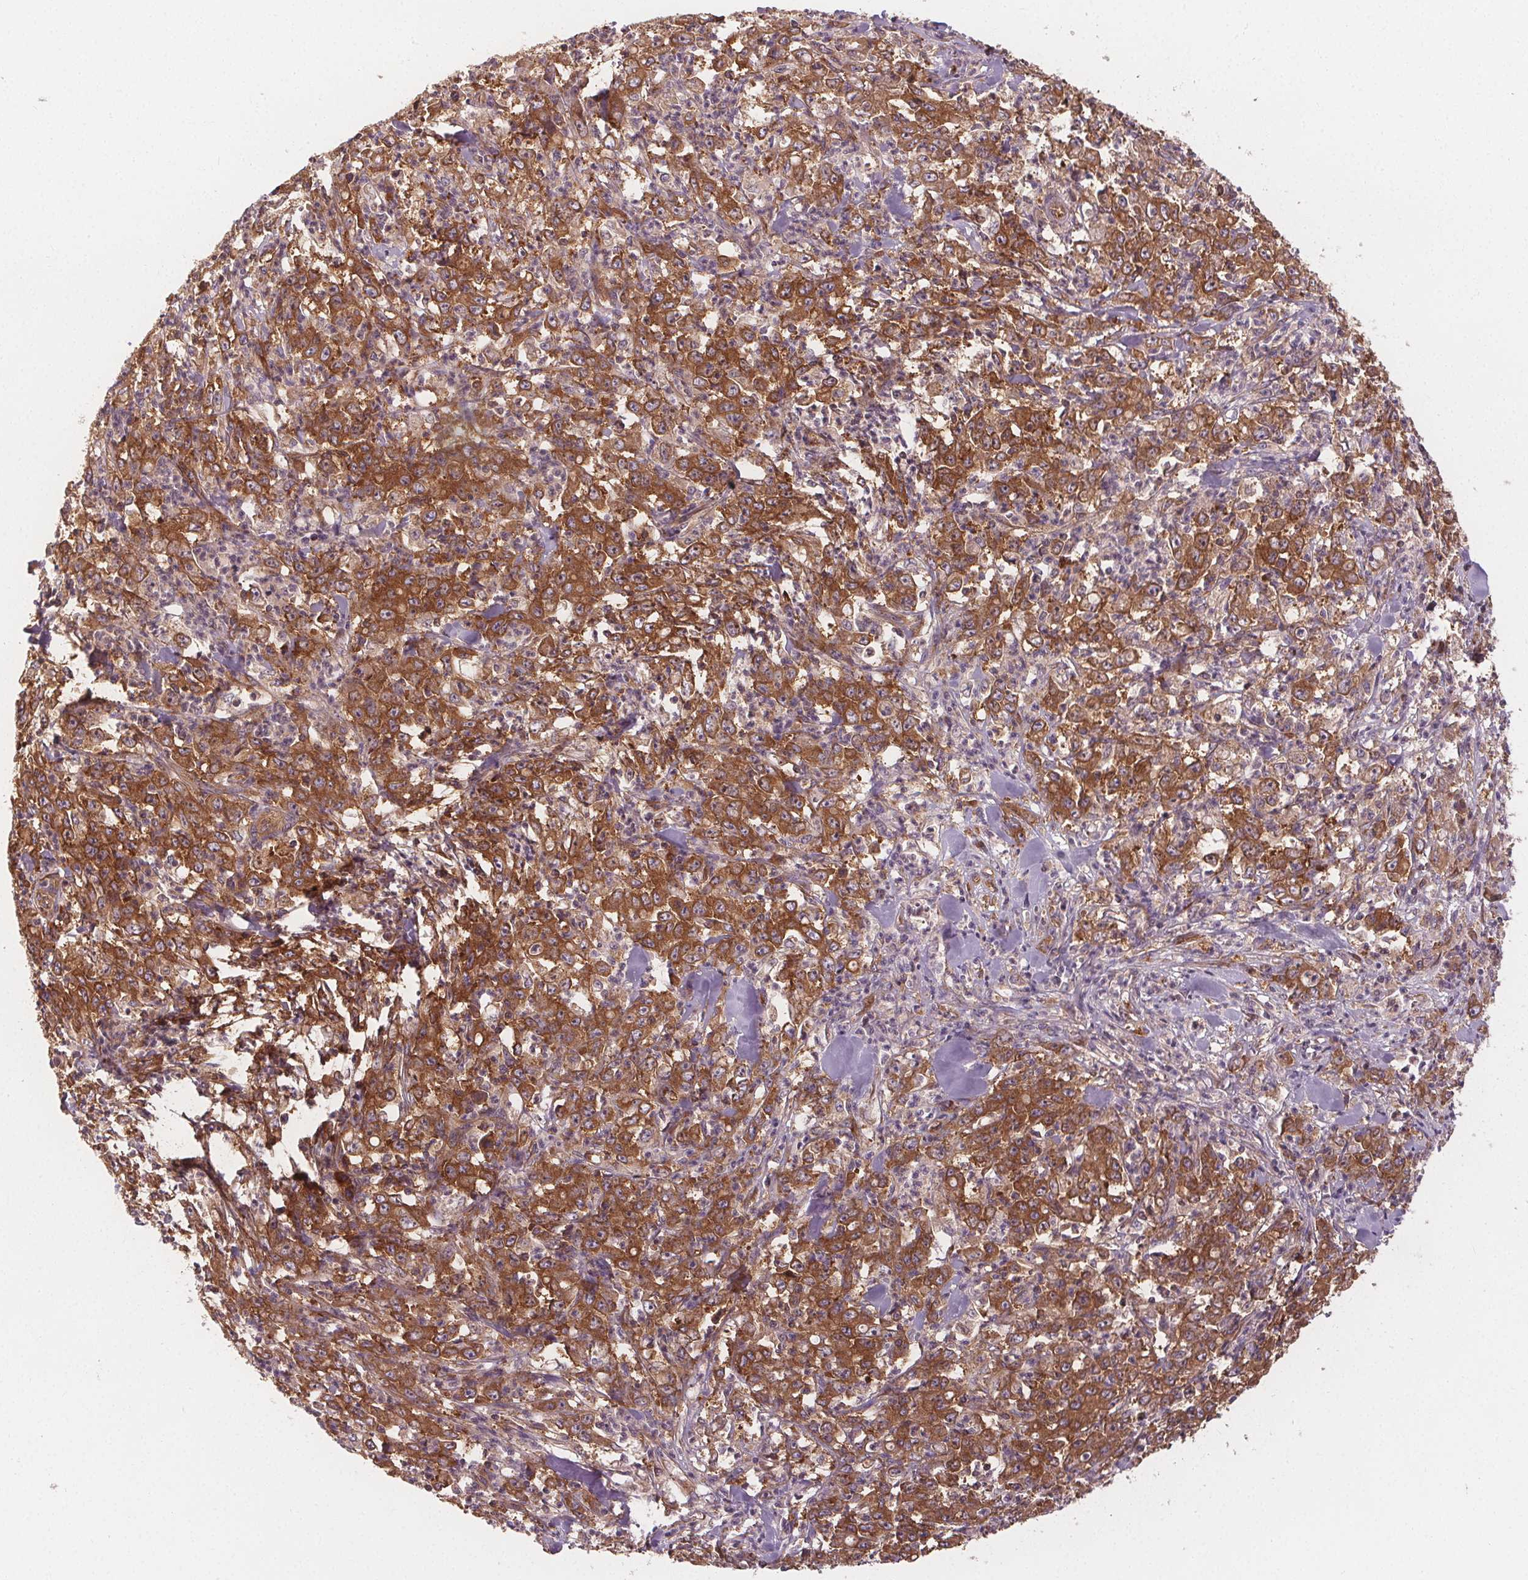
{"staining": {"intensity": "strong", "quantity": ">75%", "location": "cytoplasmic/membranous"}, "tissue": "stomach cancer", "cell_type": "Tumor cells", "image_type": "cancer", "snomed": [{"axis": "morphology", "description": "Adenocarcinoma, NOS"}, {"axis": "topography", "description": "Stomach, lower"}], "caption": "Protein staining of adenocarcinoma (stomach) tissue demonstrates strong cytoplasmic/membranous expression in about >75% of tumor cells.", "gene": "EIF3D", "patient": {"sex": "female", "age": 71}}